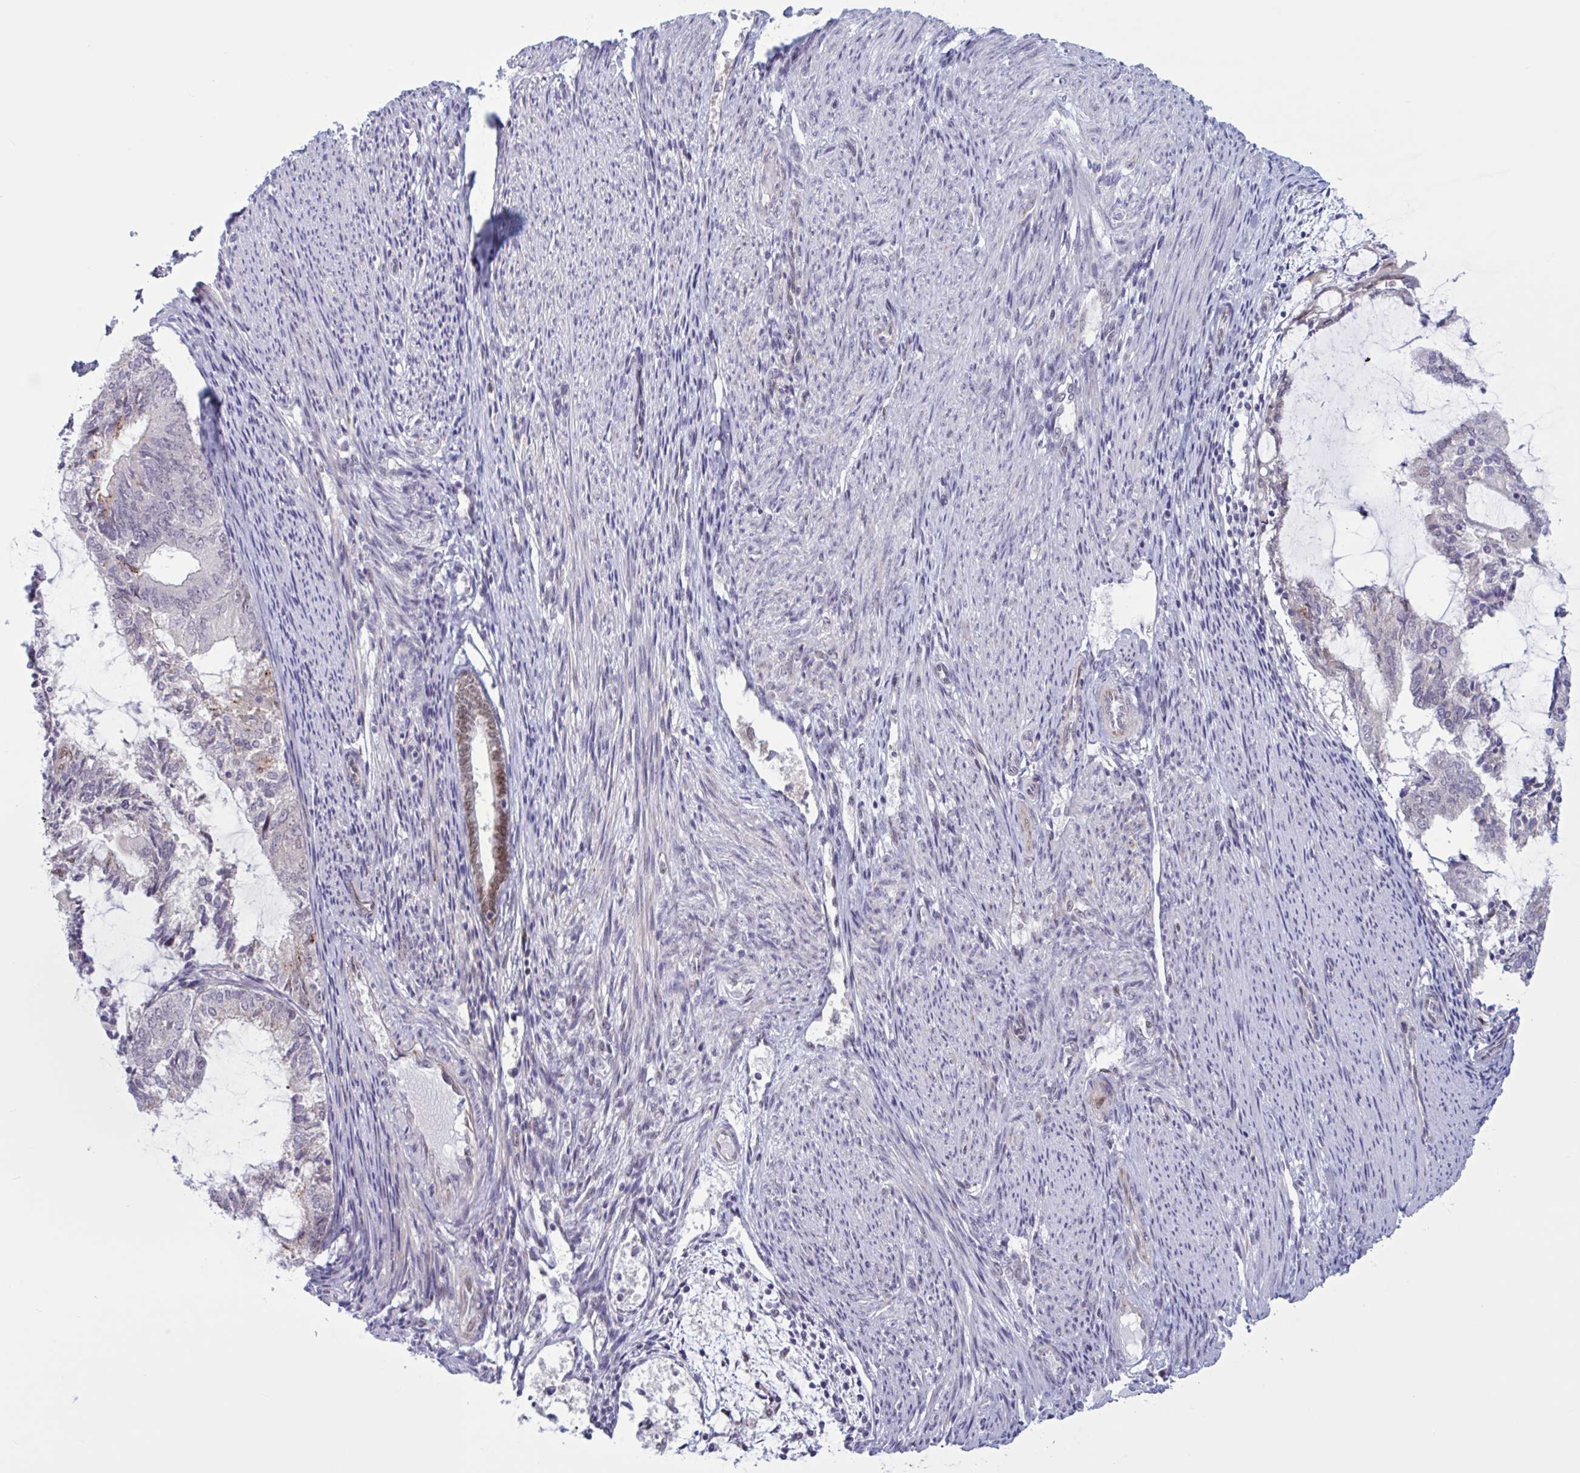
{"staining": {"intensity": "moderate", "quantity": "25%-75%", "location": "nuclear"}, "tissue": "endometrial cancer", "cell_type": "Tumor cells", "image_type": "cancer", "snomed": [{"axis": "morphology", "description": "Adenocarcinoma, NOS"}, {"axis": "topography", "description": "Endometrium"}], "caption": "IHC of human endometrial cancer reveals medium levels of moderate nuclear staining in approximately 25%-75% of tumor cells.", "gene": "PRMT6", "patient": {"sex": "female", "age": 81}}